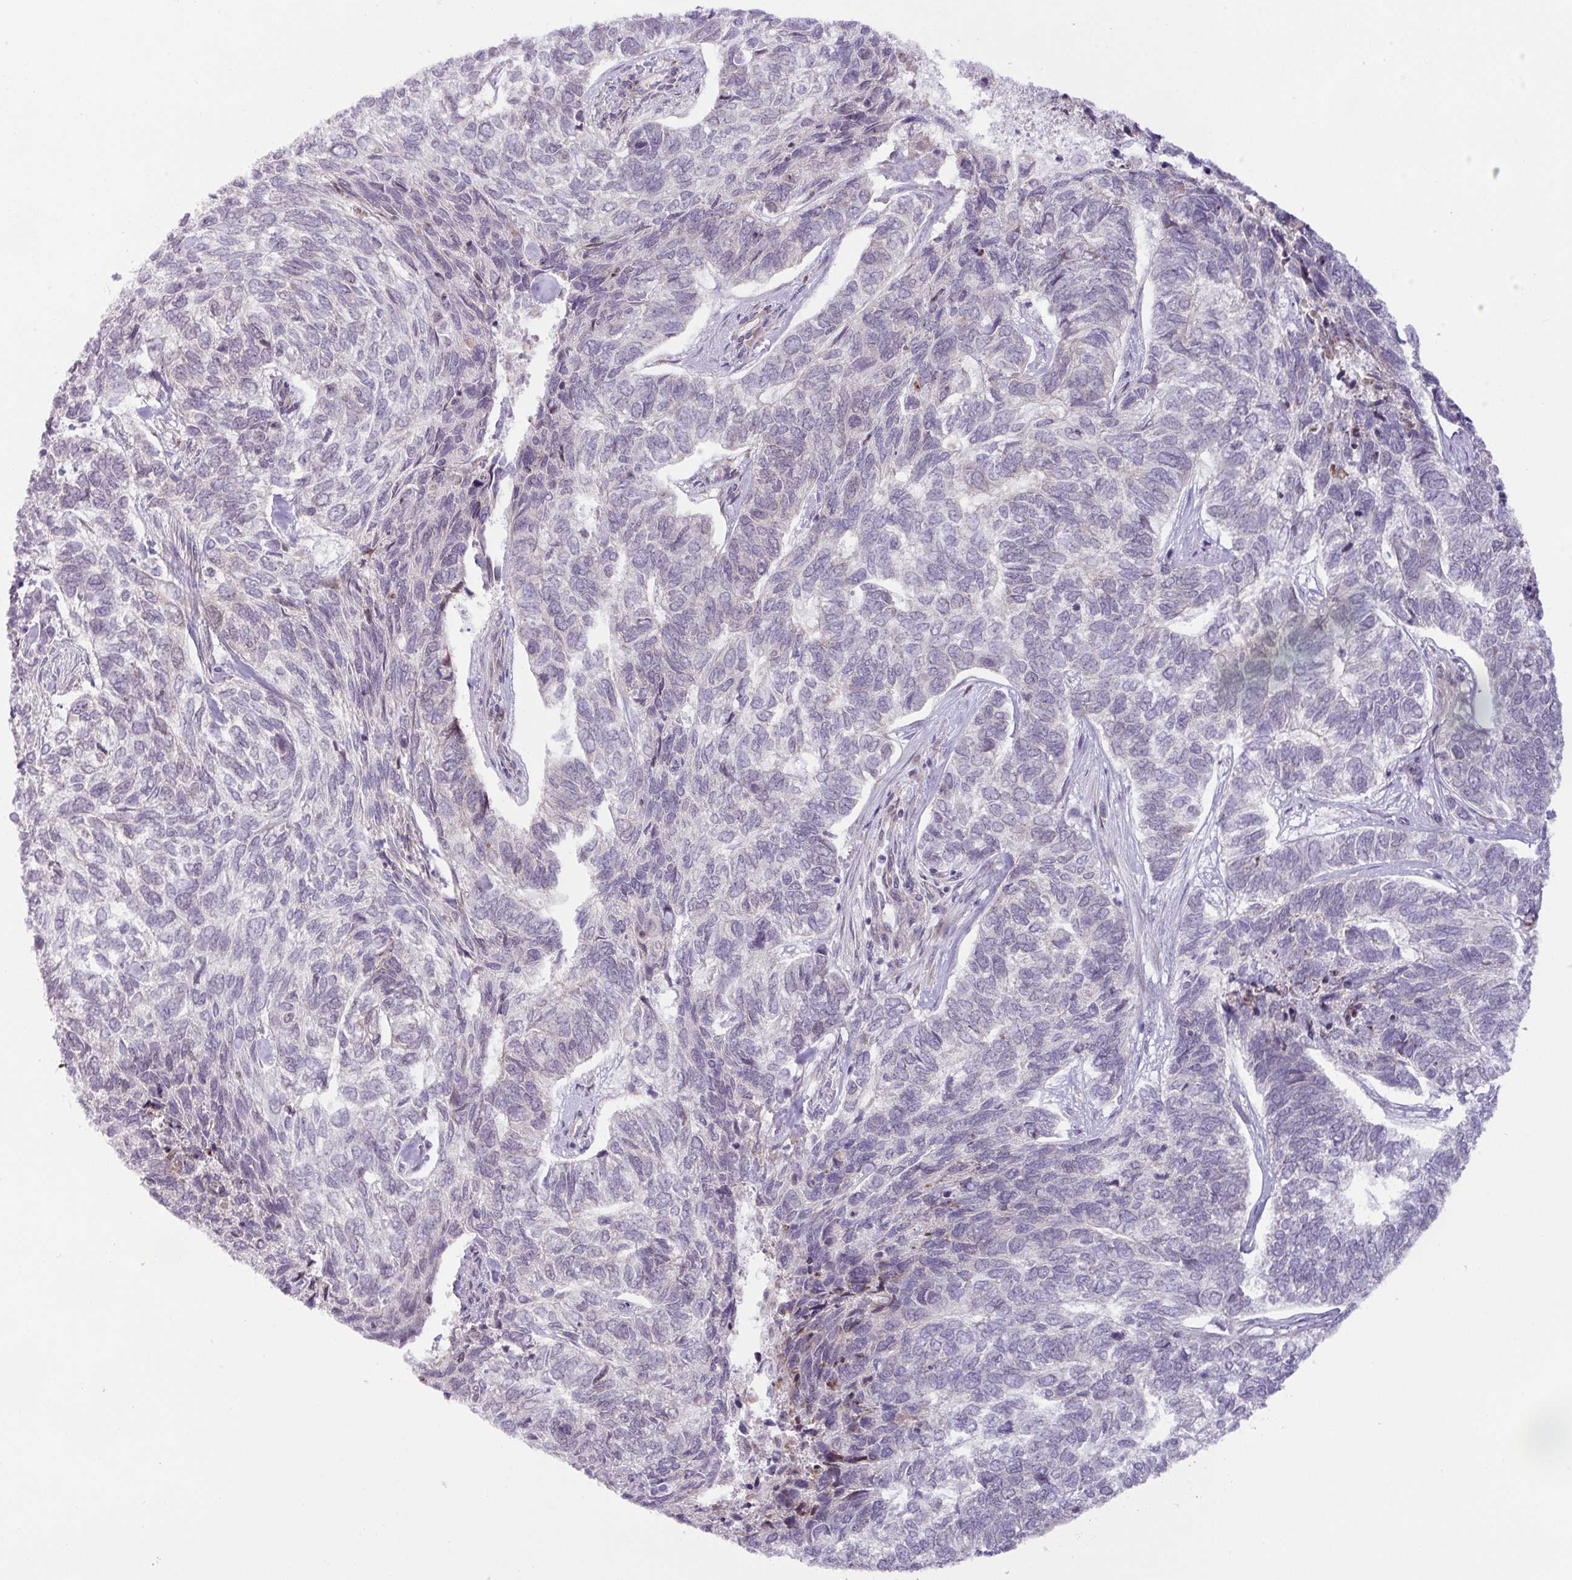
{"staining": {"intensity": "negative", "quantity": "none", "location": "none"}, "tissue": "skin cancer", "cell_type": "Tumor cells", "image_type": "cancer", "snomed": [{"axis": "morphology", "description": "Basal cell carcinoma"}, {"axis": "topography", "description": "Skin"}], "caption": "High power microscopy micrograph of an IHC histopathology image of skin basal cell carcinoma, revealing no significant positivity in tumor cells.", "gene": "PARP2", "patient": {"sex": "female", "age": 65}}